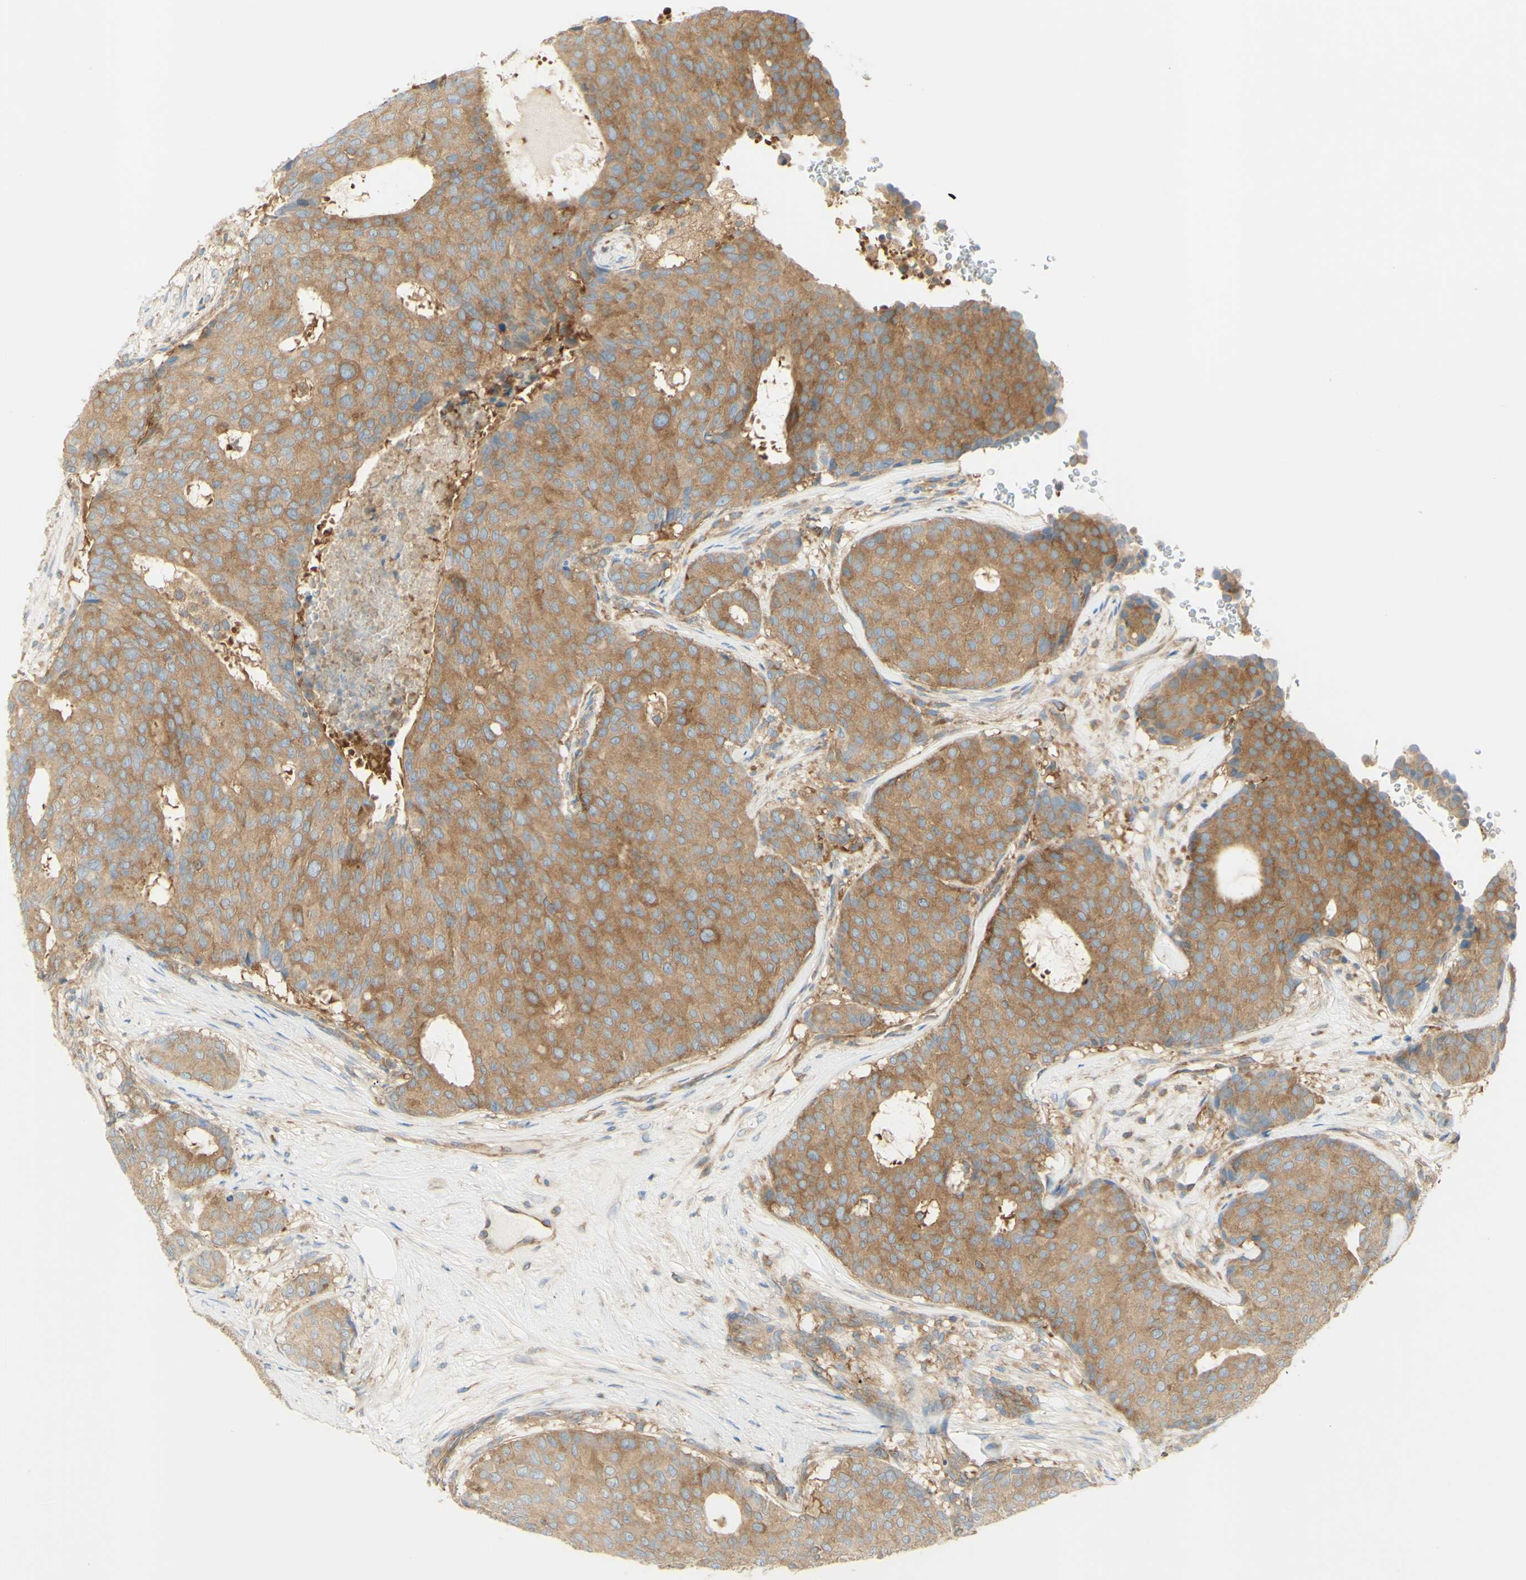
{"staining": {"intensity": "moderate", "quantity": ">75%", "location": "cytoplasmic/membranous"}, "tissue": "breast cancer", "cell_type": "Tumor cells", "image_type": "cancer", "snomed": [{"axis": "morphology", "description": "Duct carcinoma"}, {"axis": "topography", "description": "Breast"}], "caption": "Infiltrating ductal carcinoma (breast) tissue demonstrates moderate cytoplasmic/membranous positivity in about >75% of tumor cells", "gene": "IKBKG", "patient": {"sex": "female", "age": 75}}